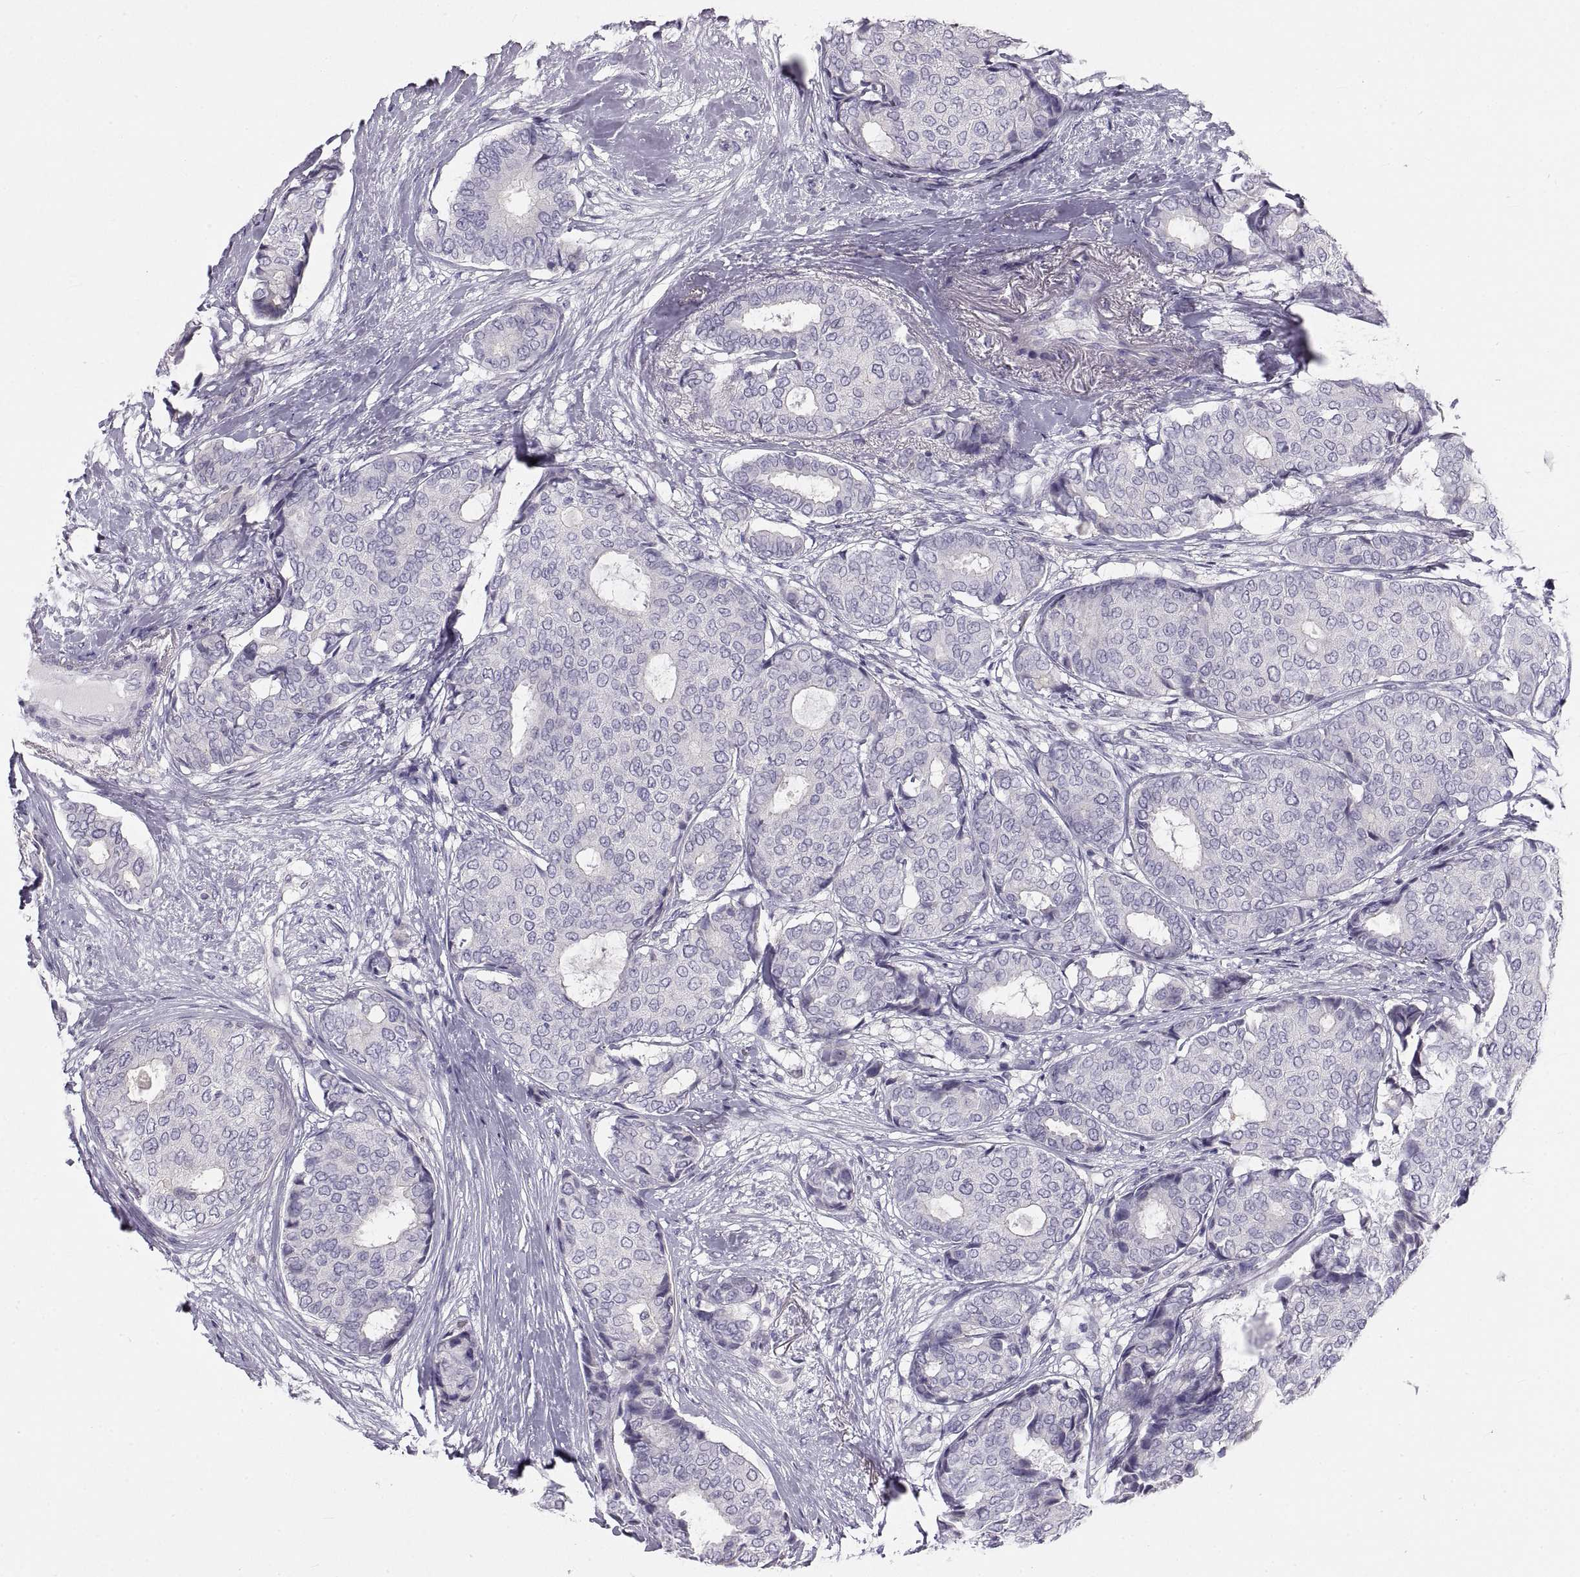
{"staining": {"intensity": "negative", "quantity": "none", "location": "none"}, "tissue": "breast cancer", "cell_type": "Tumor cells", "image_type": "cancer", "snomed": [{"axis": "morphology", "description": "Duct carcinoma"}, {"axis": "topography", "description": "Breast"}], "caption": "The histopathology image shows no significant positivity in tumor cells of breast invasive ductal carcinoma.", "gene": "CRYBB3", "patient": {"sex": "female", "age": 75}}